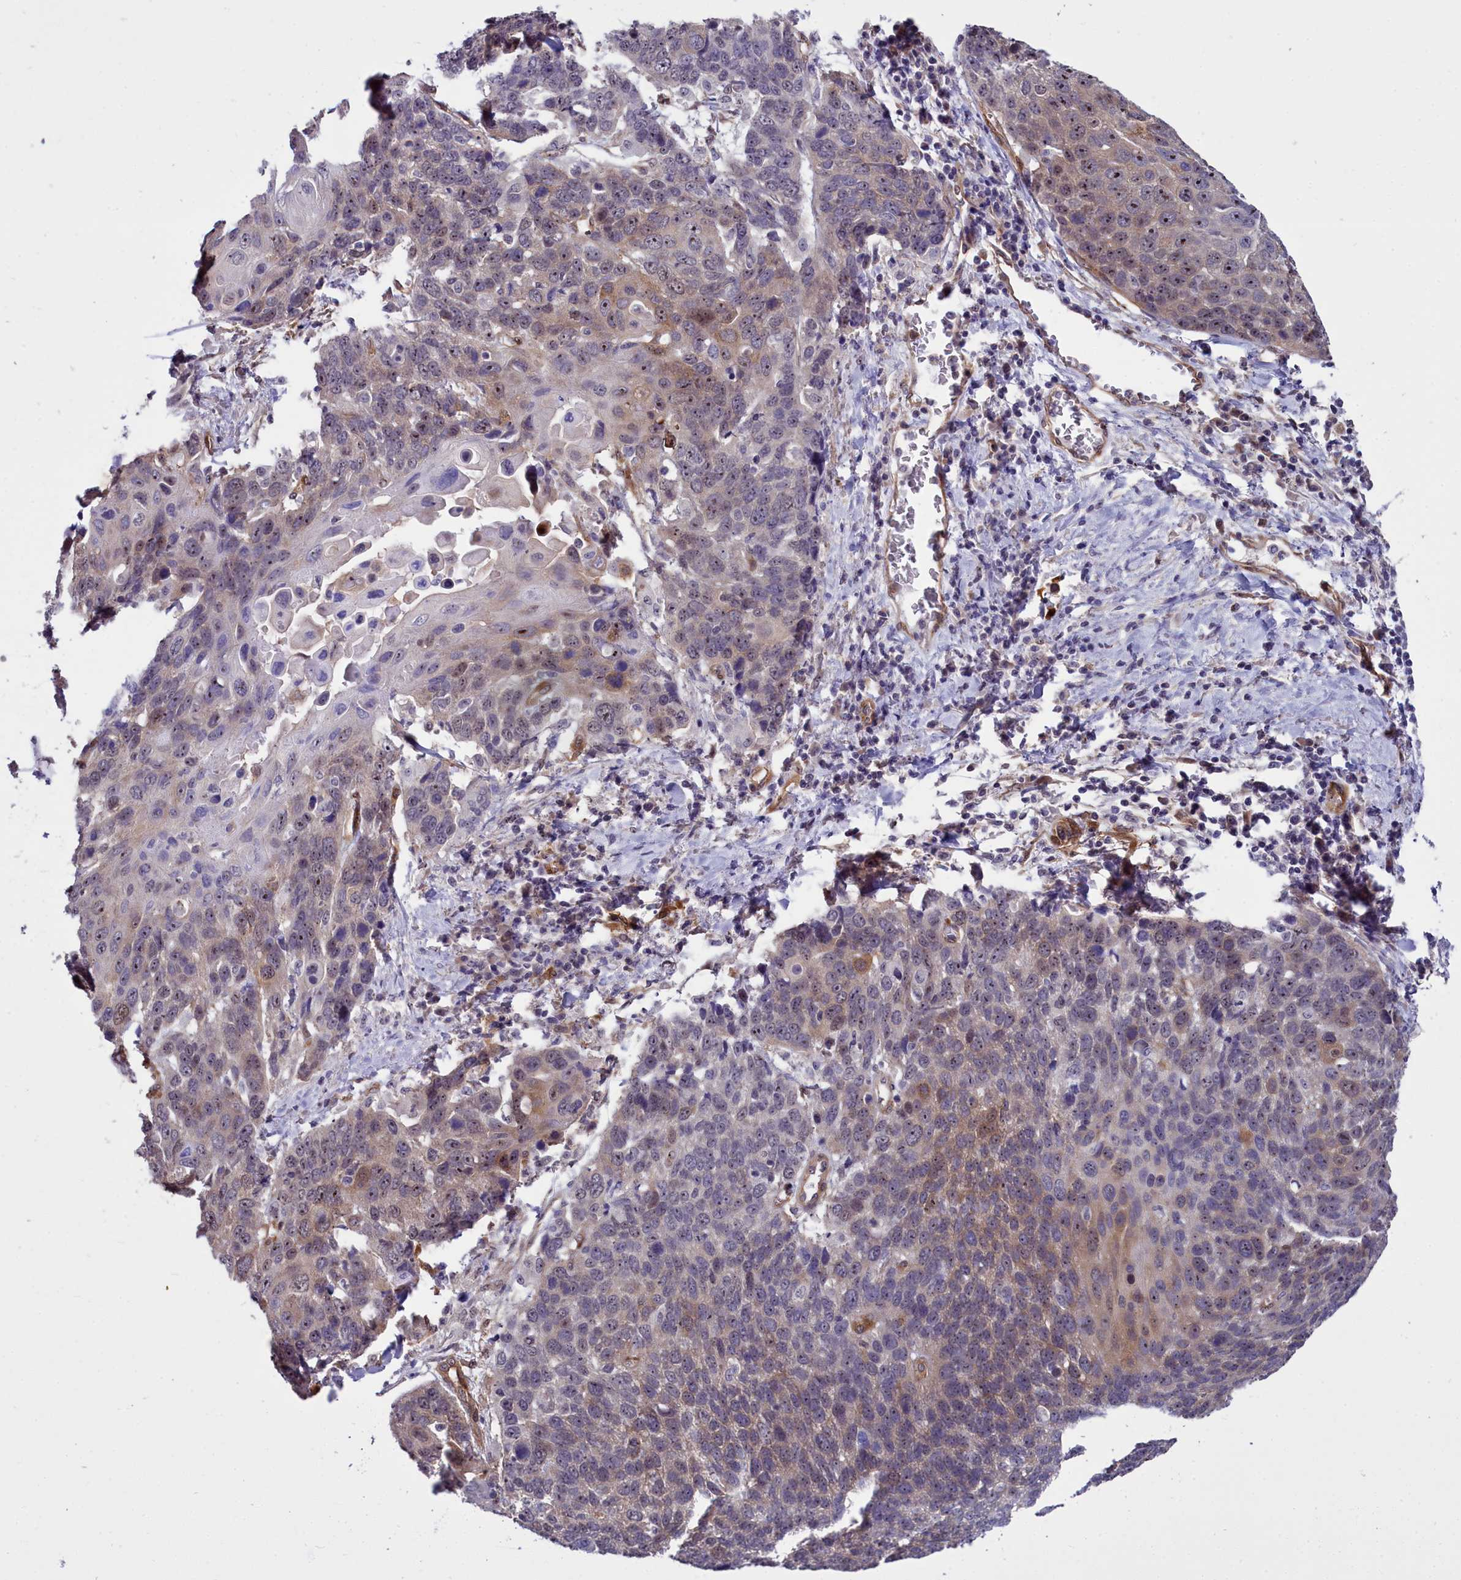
{"staining": {"intensity": "moderate", "quantity": "<25%", "location": "cytoplasmic/membranous,nuclear"}, "tissue": "lung cancer", "cell_type": "Tumor cells", "image_type": "cancer", "snomed": [{"axis": "morphology", "description": "Squamous cell carcinoma, NOS"}, {"axis": "topography", "description": "Lung"}], "caption": "Protein expression analysis of human lung squamous cell carcinoma reveals moderate cytoplasmic/membranous and nuclear expression in approximately <25% of tumor cells.", "gene": "BCAR1", "patient": {"sex": "male", "age": 66}}